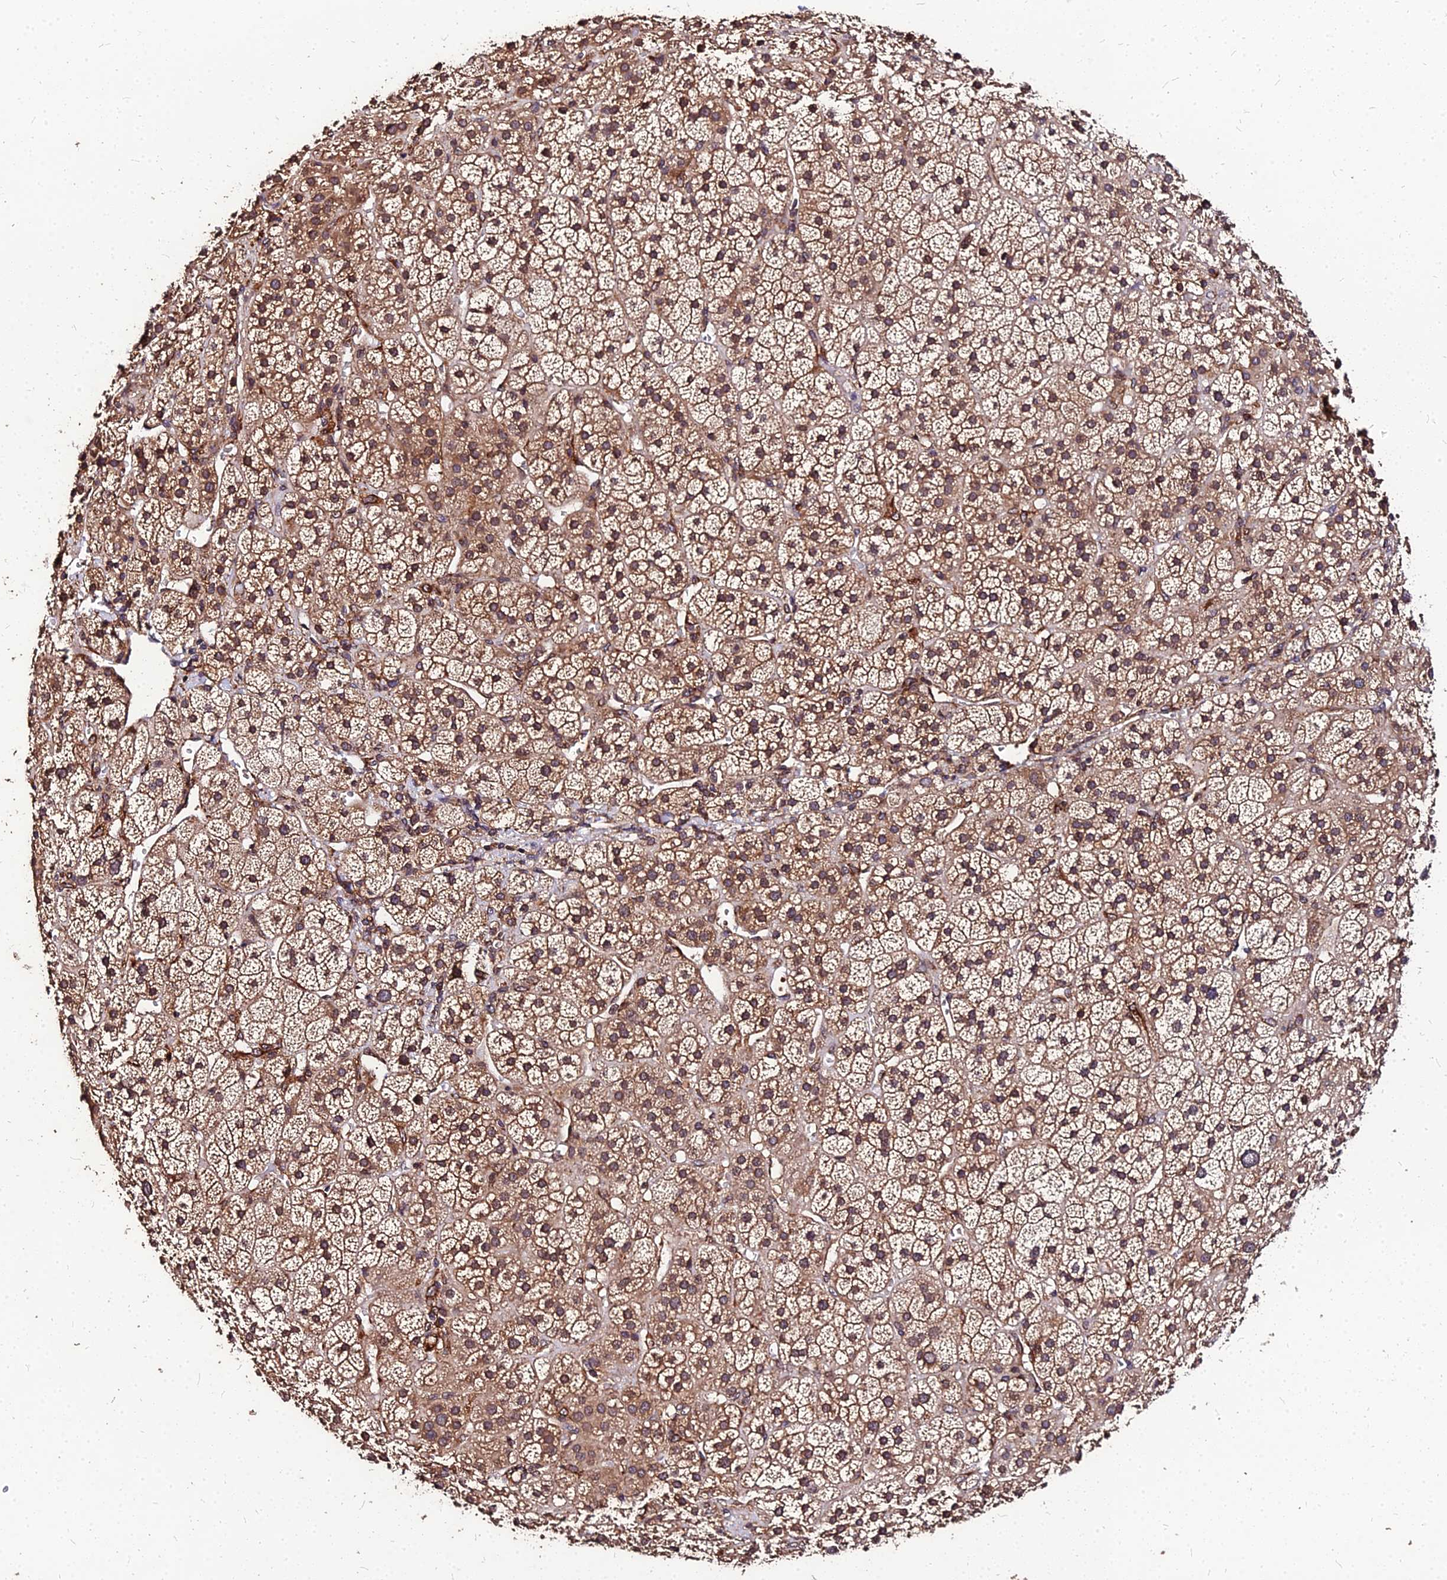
{"staining": {"intensity": "moderate", "quantity": "25%-75%", "location": "cytoplasmic/membranous"}, "tissue": "adrenal gland", "cell_type": "Glandular cells", "image_type": "normal", "snomed": [{"axis": "morphology", "description": "Normal tissue, NOS"}, {"axis": "topography", "description": "Adrenal gland"}], "caption": "This is a histology image of immunohistochemistry staining of benign adrenal gland, which shows moderate expression in the cytoplasmic/membranous of glandular cells.", "gene": "PDE4D", "patient": {"sex": "female", "age": 70}}